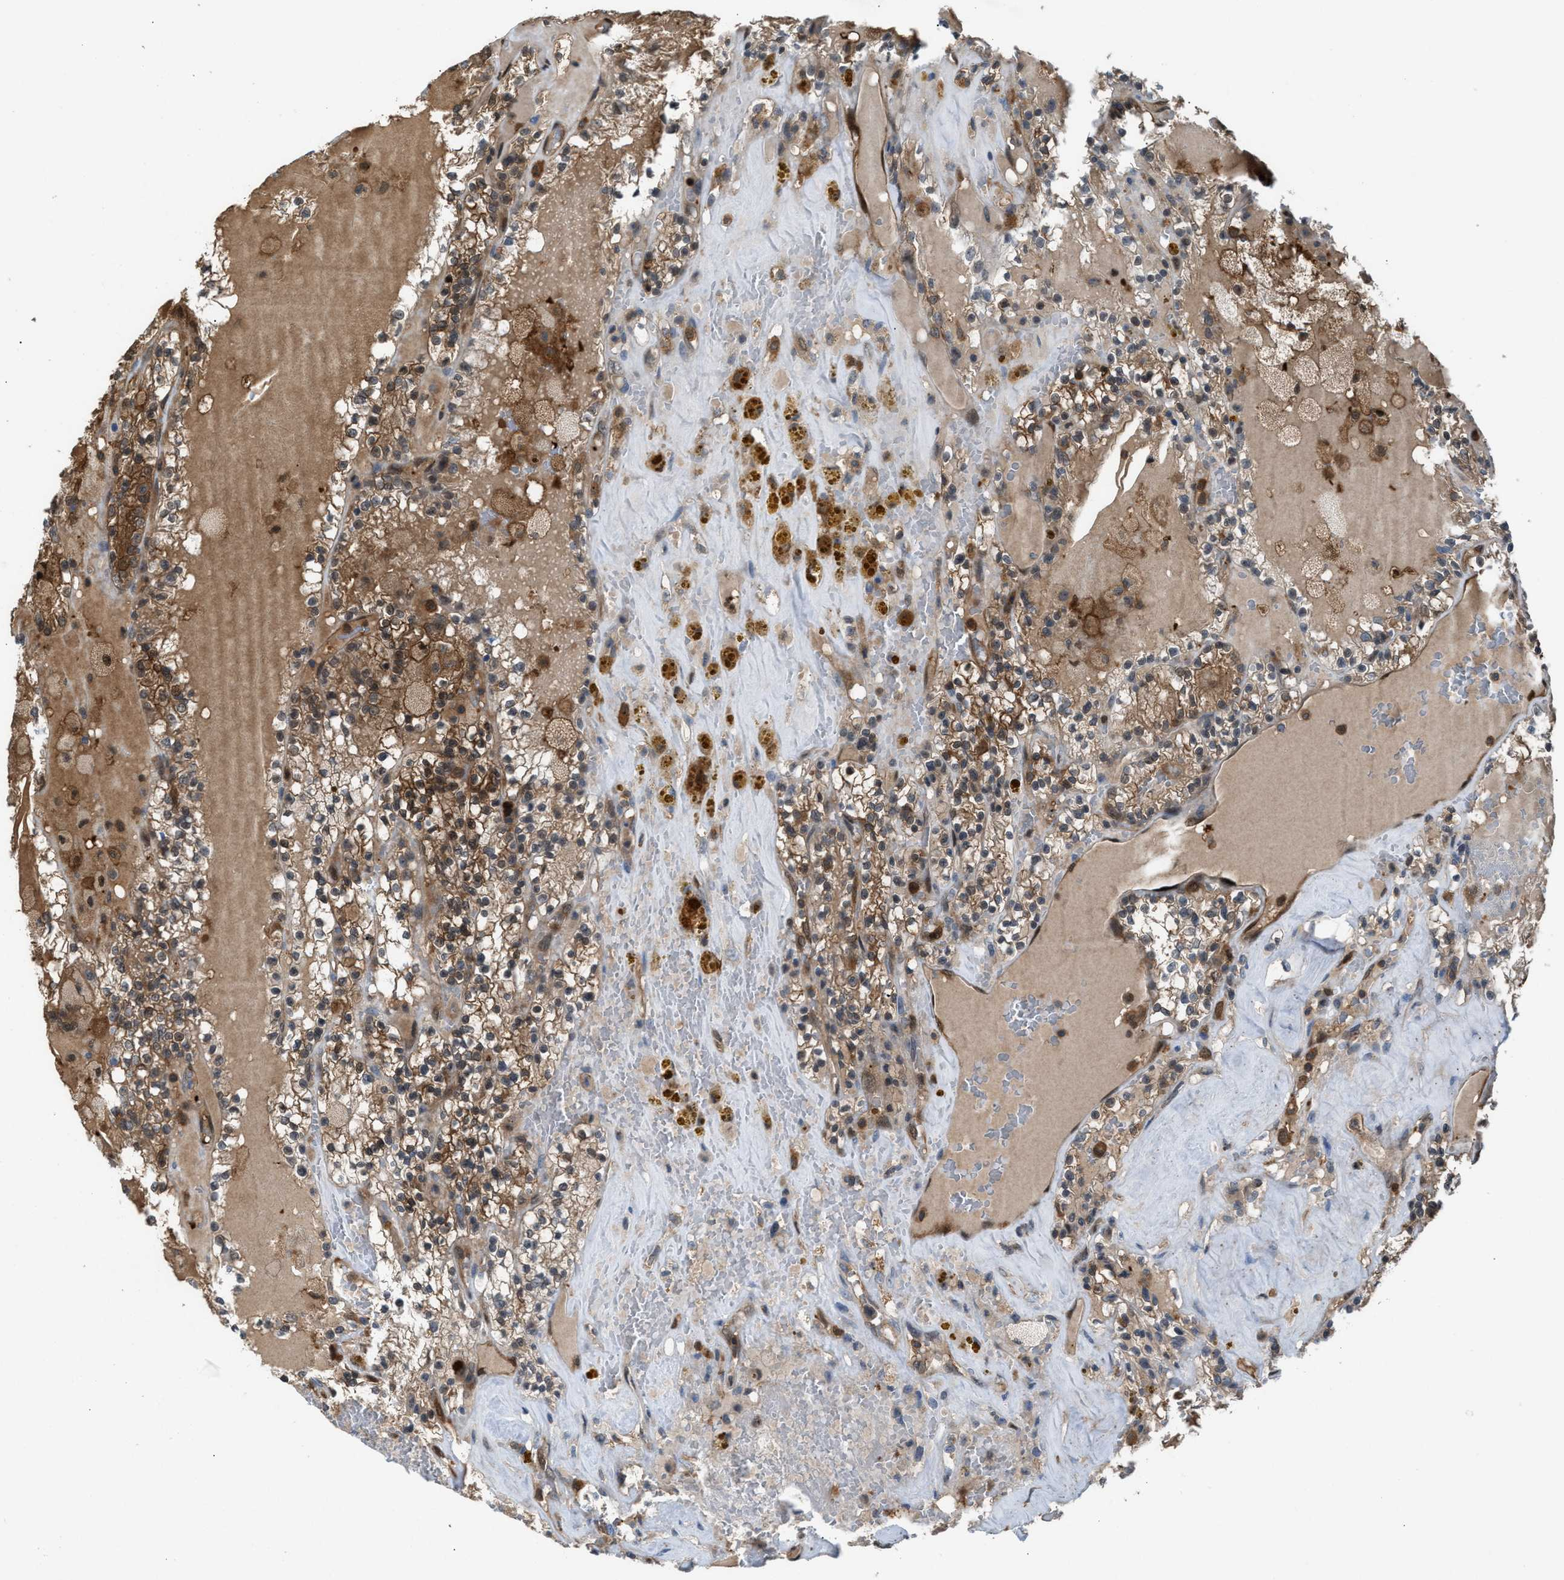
{"staining": {"intensity": "moderate", "quantity": ">75%", "location": "cytoplasmic/membranous"}, "tissue": "renal cancer", "cell_type": "Tumor cells", "image_type": "cancer", "snomed": [{"axis": "morphology", "description": "Adenocarcinoma, NOS"}, {"axis": "topography", "description": "Kidney"}], "caption": "Brown immunohistochemical staining in human renal cancer reveals moderate cytoplasmic/membranous expression in approximately >75% of tumor cells. Using DAB (3,3'-diaminobenzidine) (brown) and hematoxylin (blue) stains, captured at high magnification using brightfield microscopy.", "gene": "TPK1", "patient": {"sex": "female", "age": 56}}